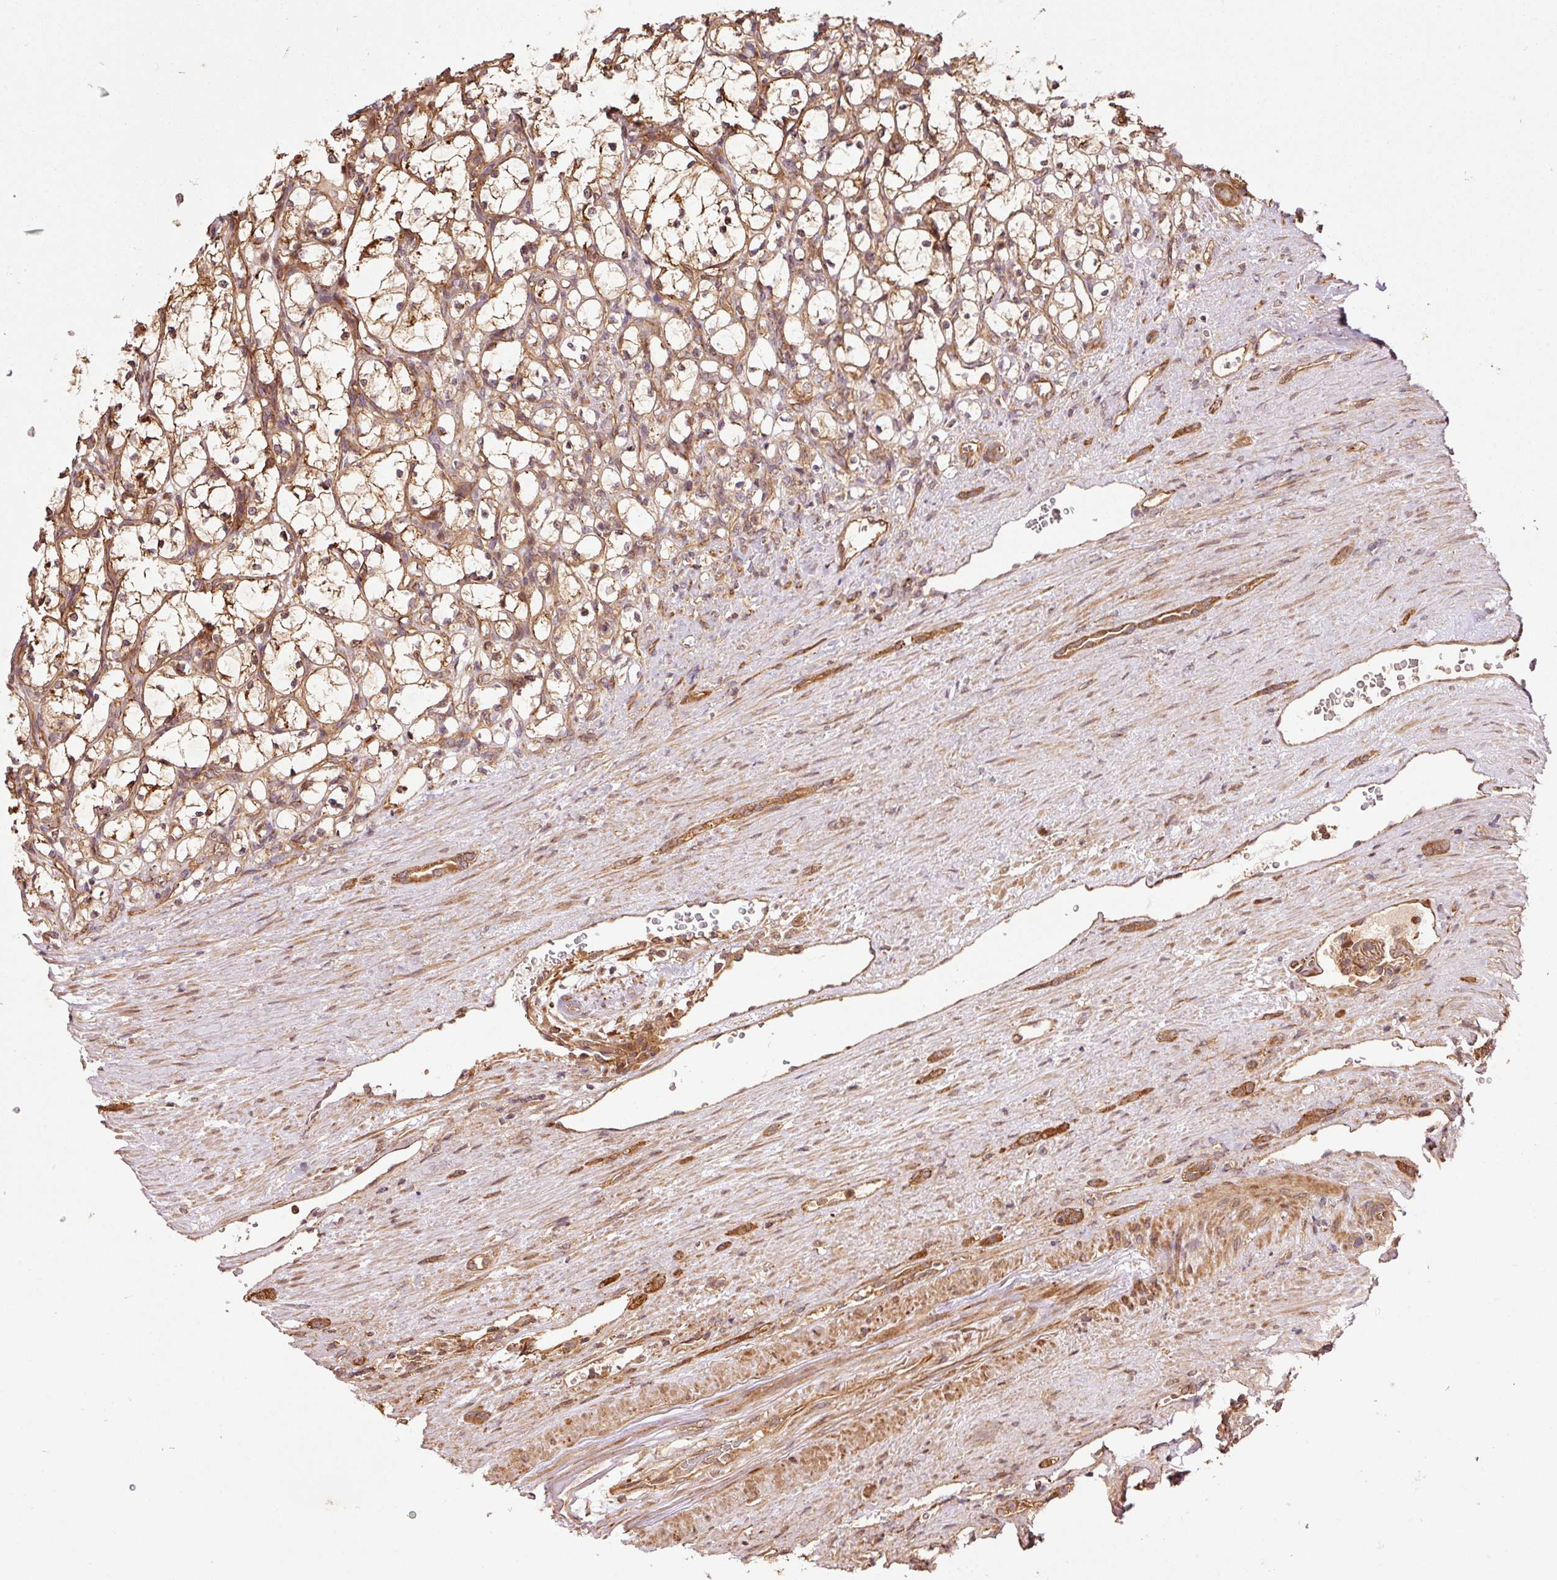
{"staining": {"intensity": "weak", "quantity": "<25%", "location": "cytoplasmic/membranous"}, "tissue": "renal cancer", "cell_type": "Tumor cells", "image_type": "cancer", "snomed": [{"axis": "morphology", "description": "Adenocarcinoma, NOS"}, {"axis": "topography", "description": "Kidney"}], "caption": "The histopathology image reveals no significant positivity in tumor cells of adenocarcinoma (renal). The staining was performed using DAB (3,3'-diaminobenzidine) to visualize the protein expression in brown, while the nuclei were stained in blue with hematoxylin (Magnification: 20x).", "gene": "OXER1", "patient": {"sex": "female", "age": 69}}